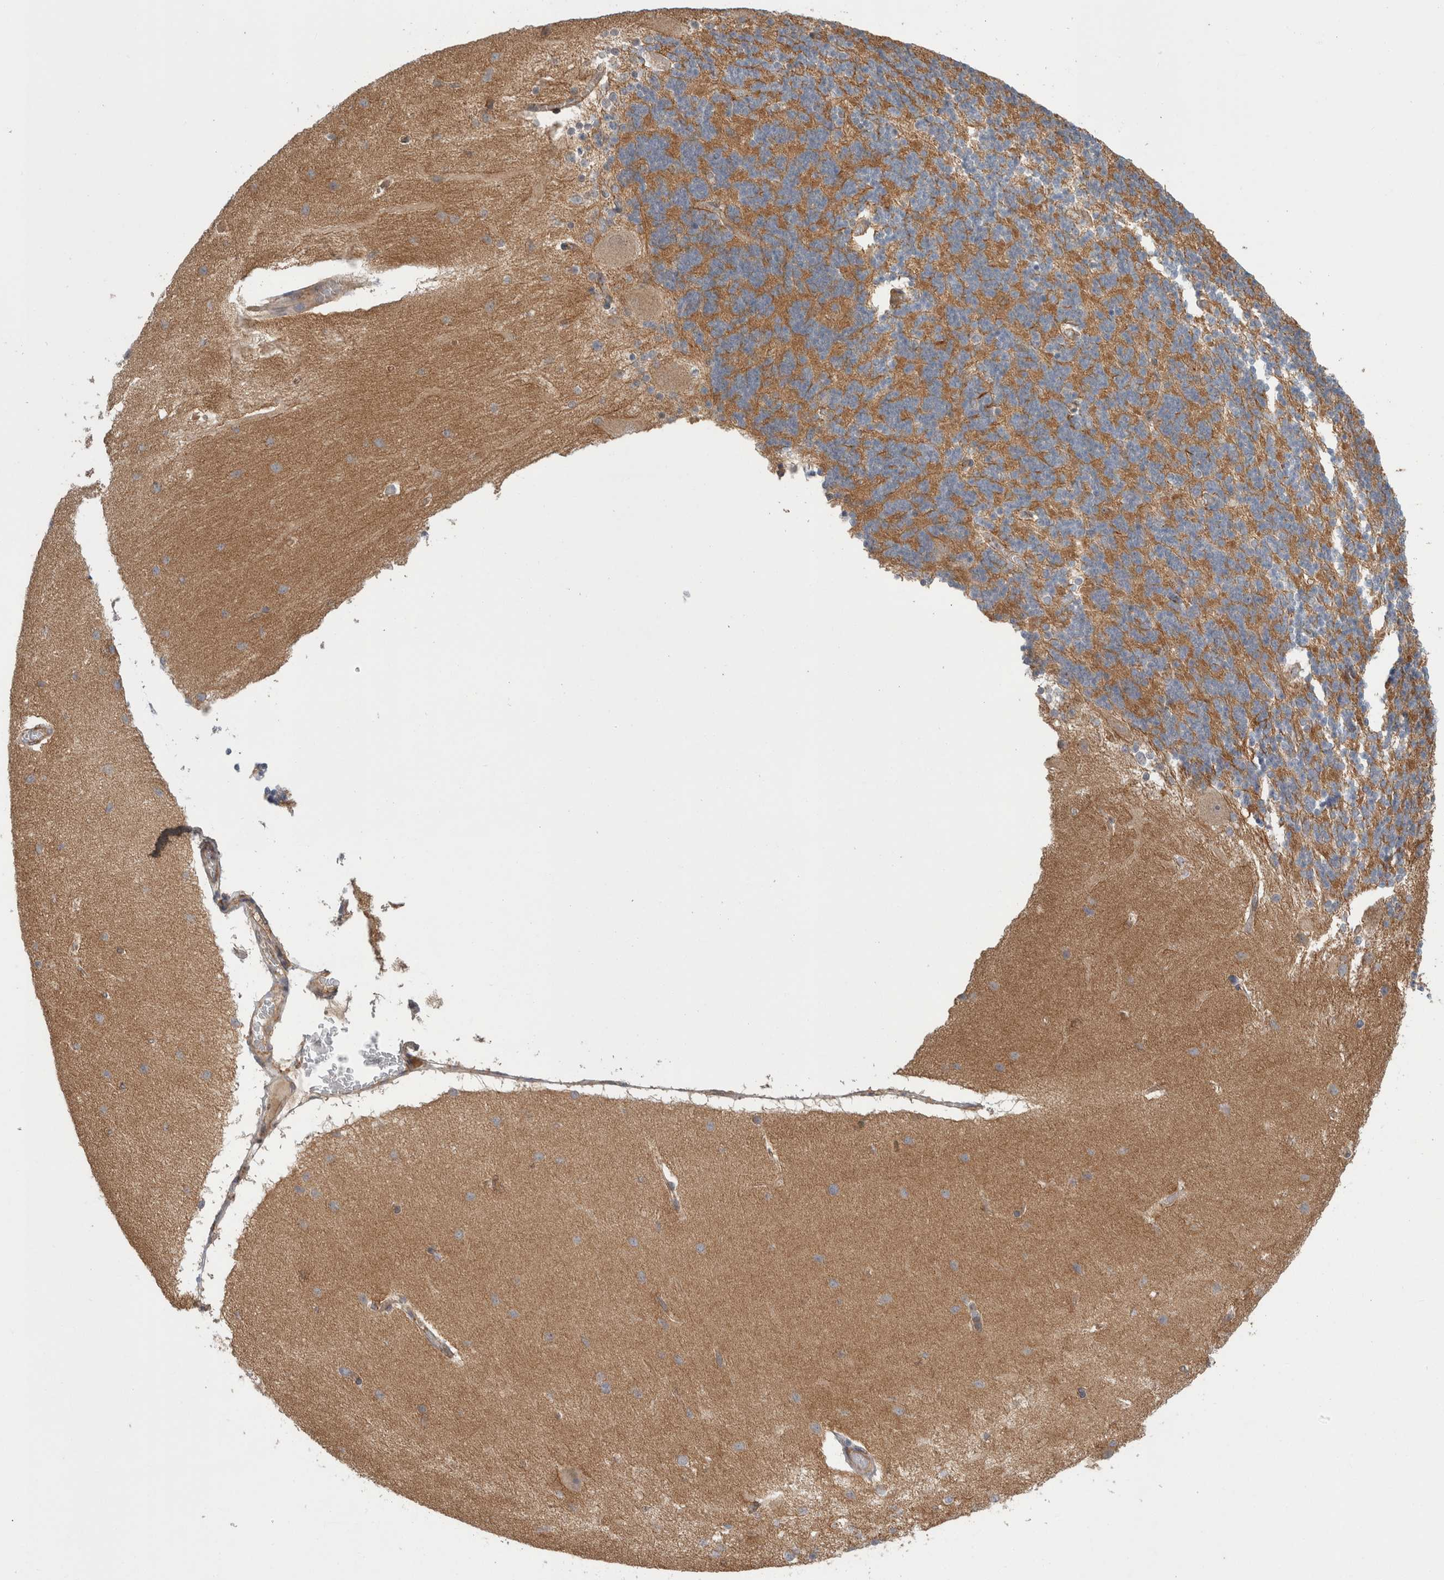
{"staining": {"intensity": "moderate", "quantity": ">75%", "location": "cytoplasmic/membranous"}, "tissue": "cerebellum", "cell_type": "Cells in granular layer", "image_type": "normal", "snomed": [{"axis": "morphology", "description": "Normal tissue, NOS"}, {"axis": "topography", "description": "Cerebellum"}], "caption": "Cerebellum stained with a brown dye displays moderate cytoplasmic/membranous positive positivity in approximately >75% of cells in granular layer.", "gene": "TAFA5", "patient": {"sex": "female", "age": 54}}